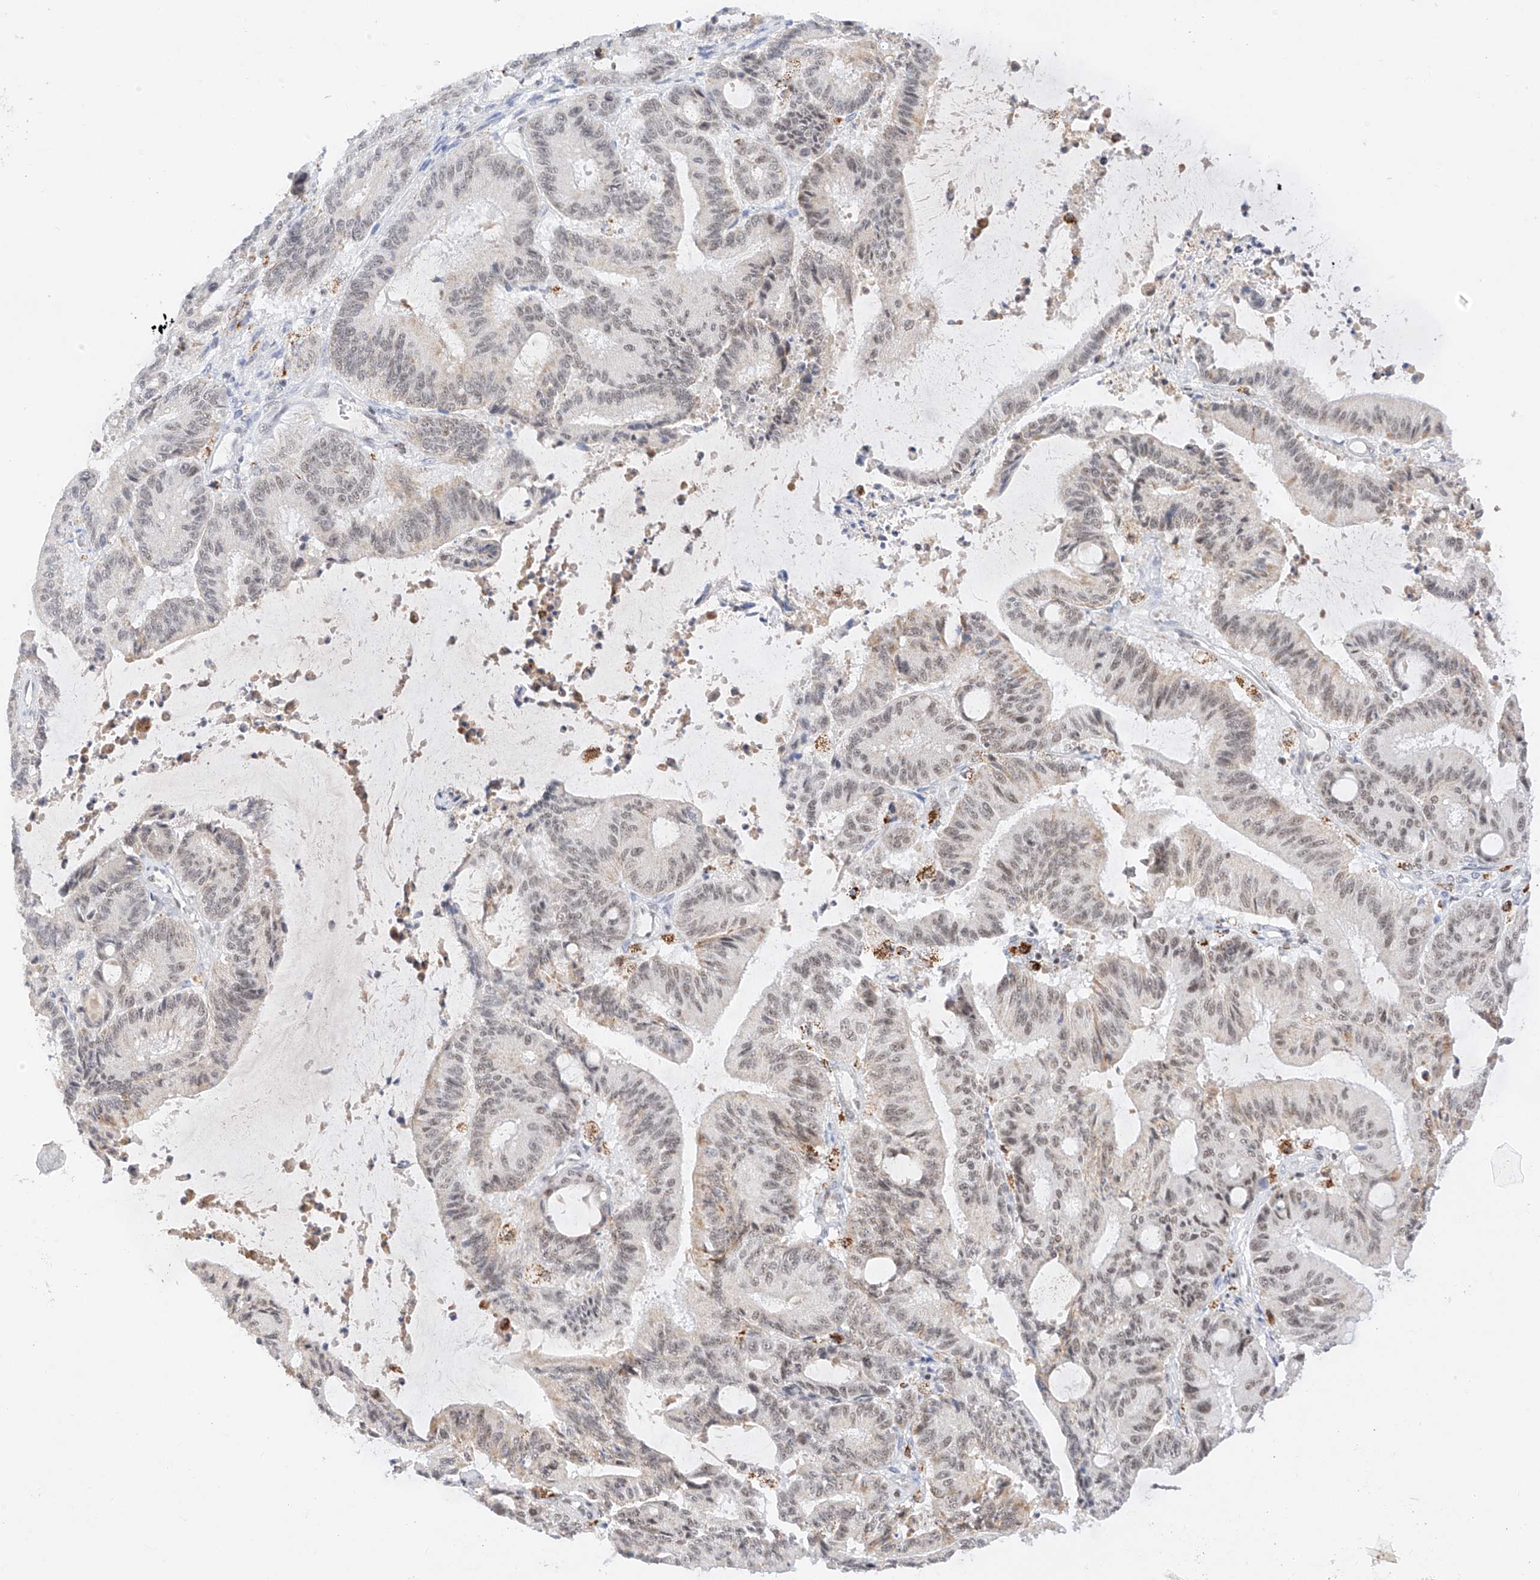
{"staining": {"intensity": "weak", "quantity": "25%-75%", "location": "nuclear"}, "tissue": "liver cancer", "cell_type": "Tumor cells", "image_type": "cancer", "snomed": [{"axis": "morphology", "description": "Normal tissue, NOS"}, {"axis": "morphology", "description": "Cholangiocarcinoma"}, {"axis": "topography", "description": "Liver"}, {"axis": "topography", "description": "Peripheral nerve tissue"}], "caption": "Cholangiocarcinoma (liver) was stained to show a protein in brown. There is low levels of weak nuclear expression in about 25%-75% of tumor cells. The protein of interest is shown in brown color, while the nuclei are stained blue.", "gene": "NRF1", "patient": {"sex": "female", "age": 73}}